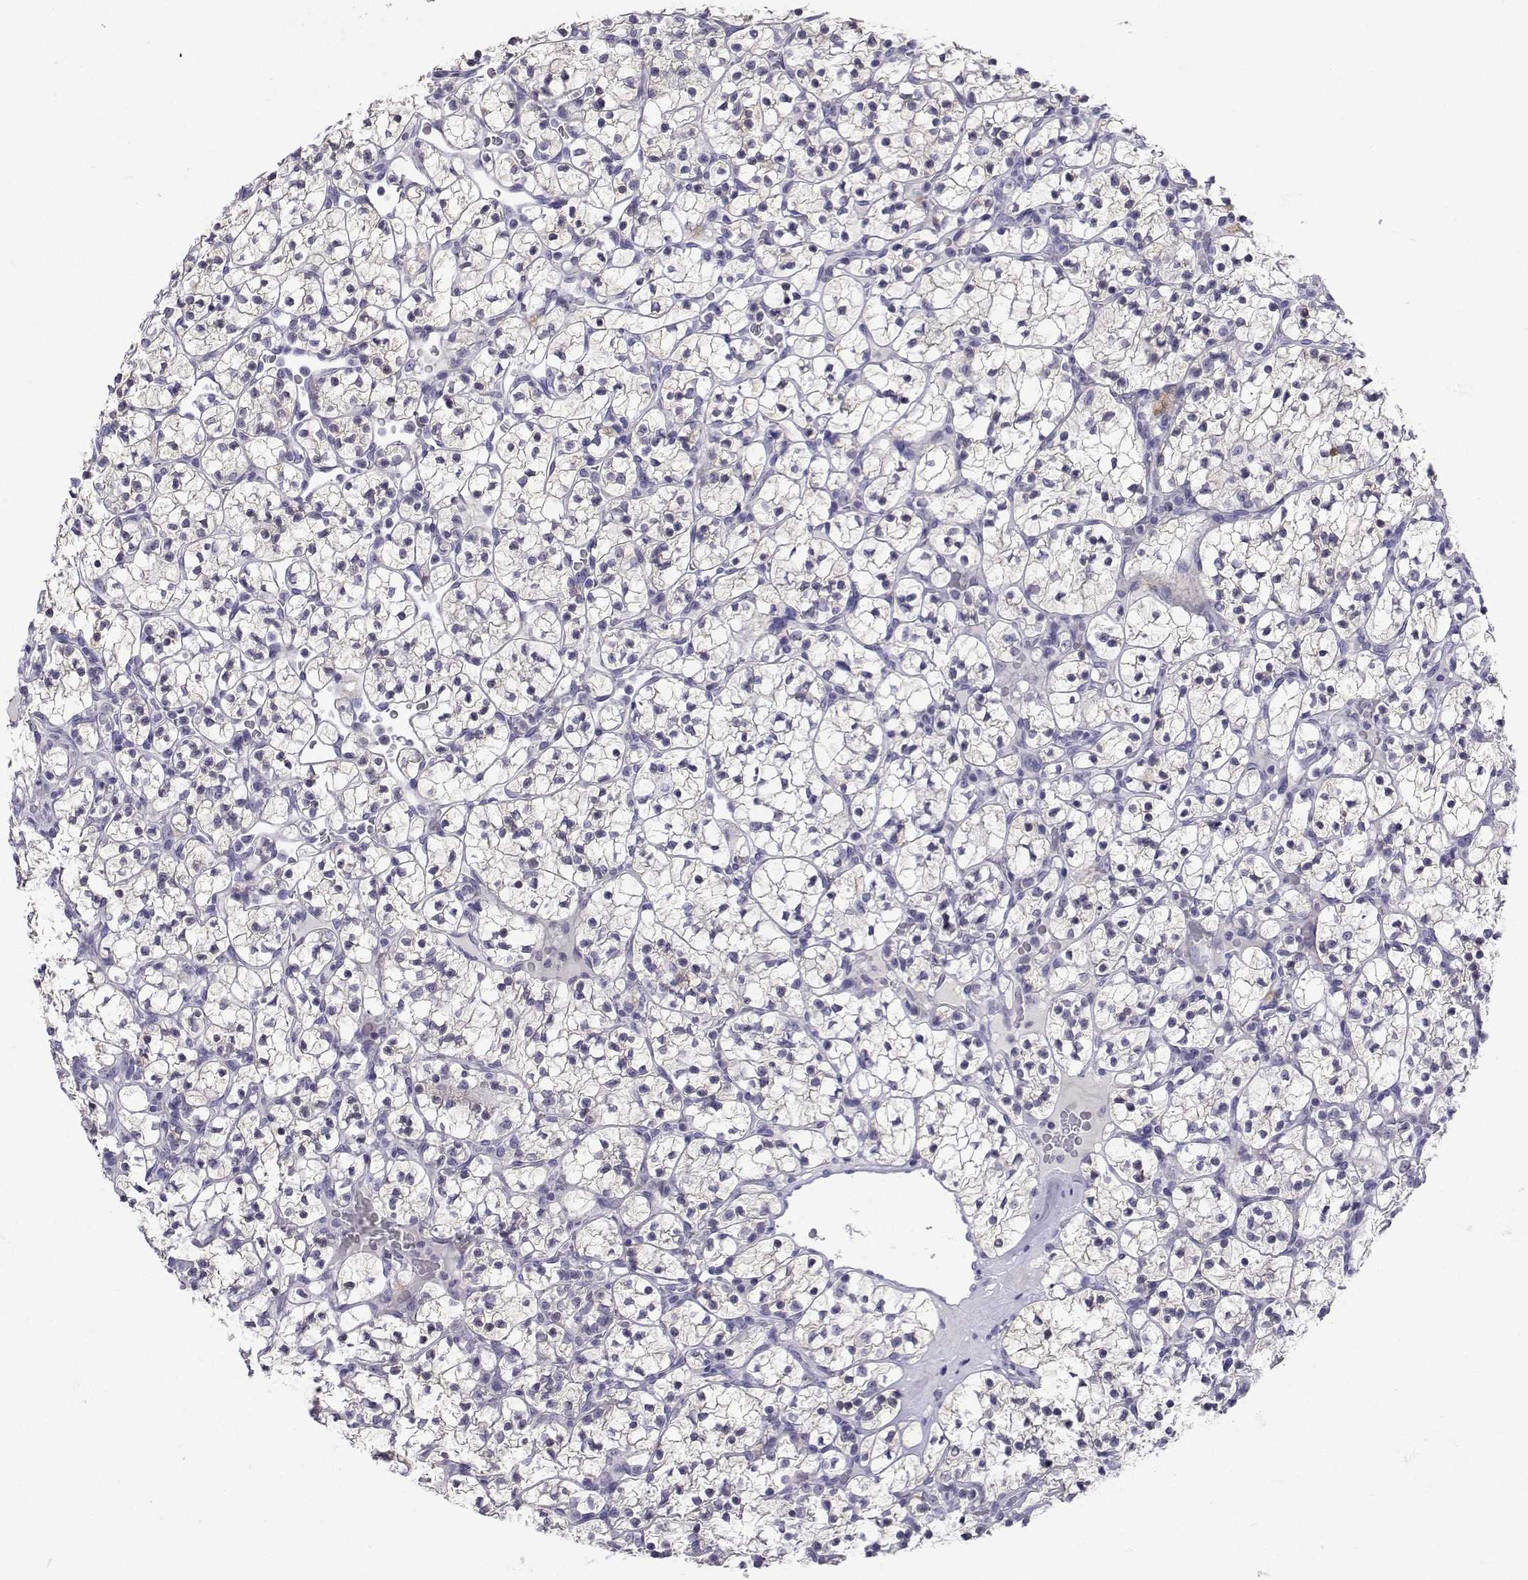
{"staining": {"intensity": "negative", "quantity": "none", "location": "none"}, "tissue": "renal cancer", "cell_type": "Tumor cells", "image_type": "cancer", "snomed": [{"axis": "morphology", "description": "Adenocarcinoma, NOS"}, {"axis": "topography", "description": "Kidney"}], "caption": "Immunohistochemistry (IHC) micrograph of neoplastic tissue: human adenocarcinoma (renal) stained with DAB displays no significant protein positivity in tumor cells.", "gene": "SLC6A3", "patient": {"sex": "female", "age": 89}}